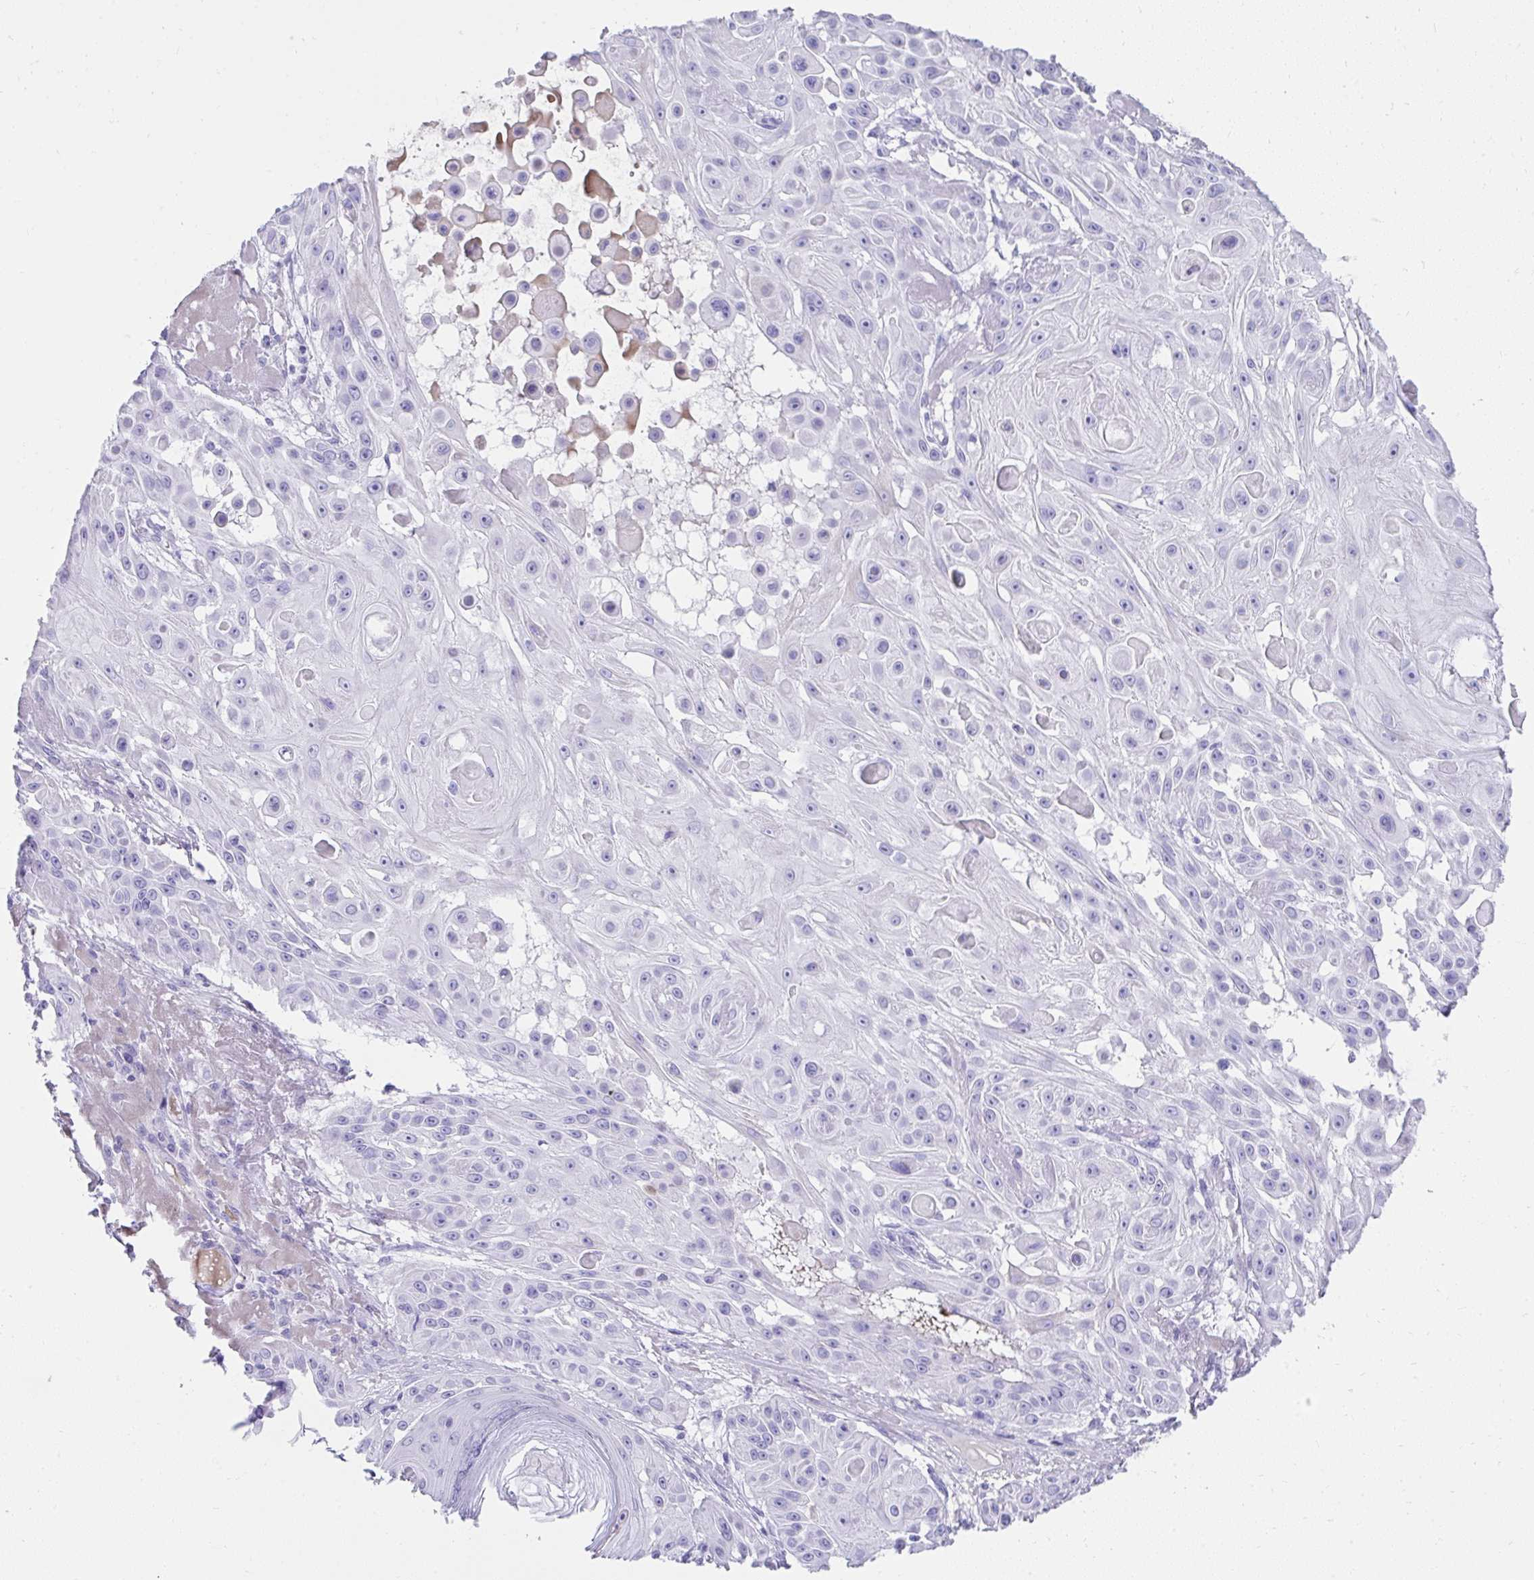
{"staining": {"intensity": "negative", "quantity": "none", "location": "none"}, "tissue": "skin cancer", "cell_type": "Tumor cells", "image_type": "cancer", "snomed": [{"axis": "morphology", "description": "Squamous cell carcinoma, NOS"}, {"axis": "topography", "description": "Skin"}], "caption": "A high-resolution photomicrograph shows immunohistochemistry (IHC) staining of skin cancer (squamous cell carcinoma), which shows no significant positivity in tumor cells.", "gene": "TNNT1", "patient": {"sex": "male", "age": 91}}